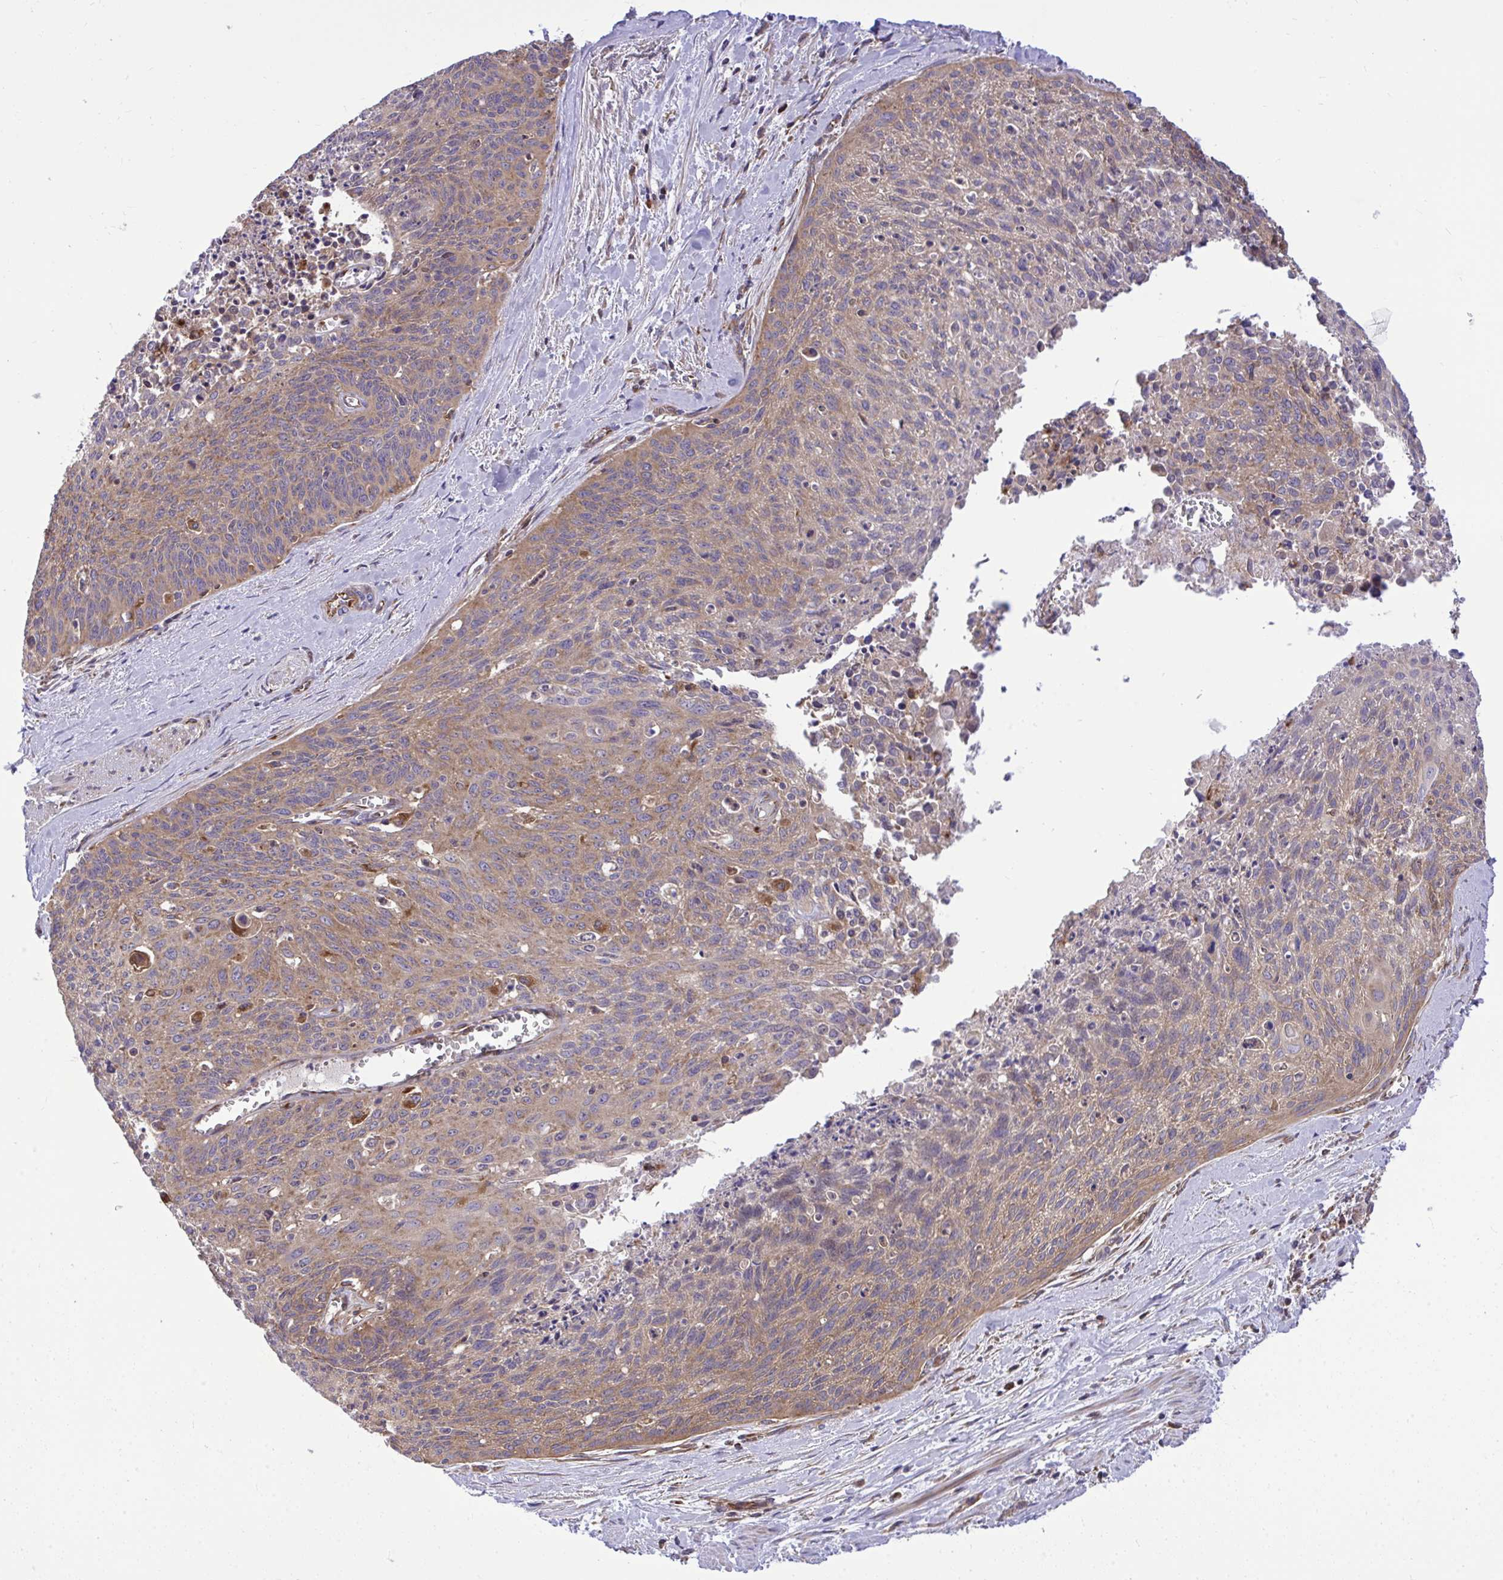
{"staining": {"intensity": "weak", "quantity": ">75%", "location": "cytoplasmic/membranous"}, "tissue": "cervical cancer", "cell_type": "Tumor cells", "image_type": "cancer", "snomed": [{"axis": "morphology", "description": "Squamous cell carcinoma, NOS"}, {"axis": "topography", "description": "Cervix"}], "caption": "Squamous cell carcinoma (cervical) tissue shows weak cytoplasmic/membranous expression in approximately >75% of tumor cells, visualized by immunohistochemistry.", "gene": "PAIP2", "patient": {"sex": "female", "age": 55}}